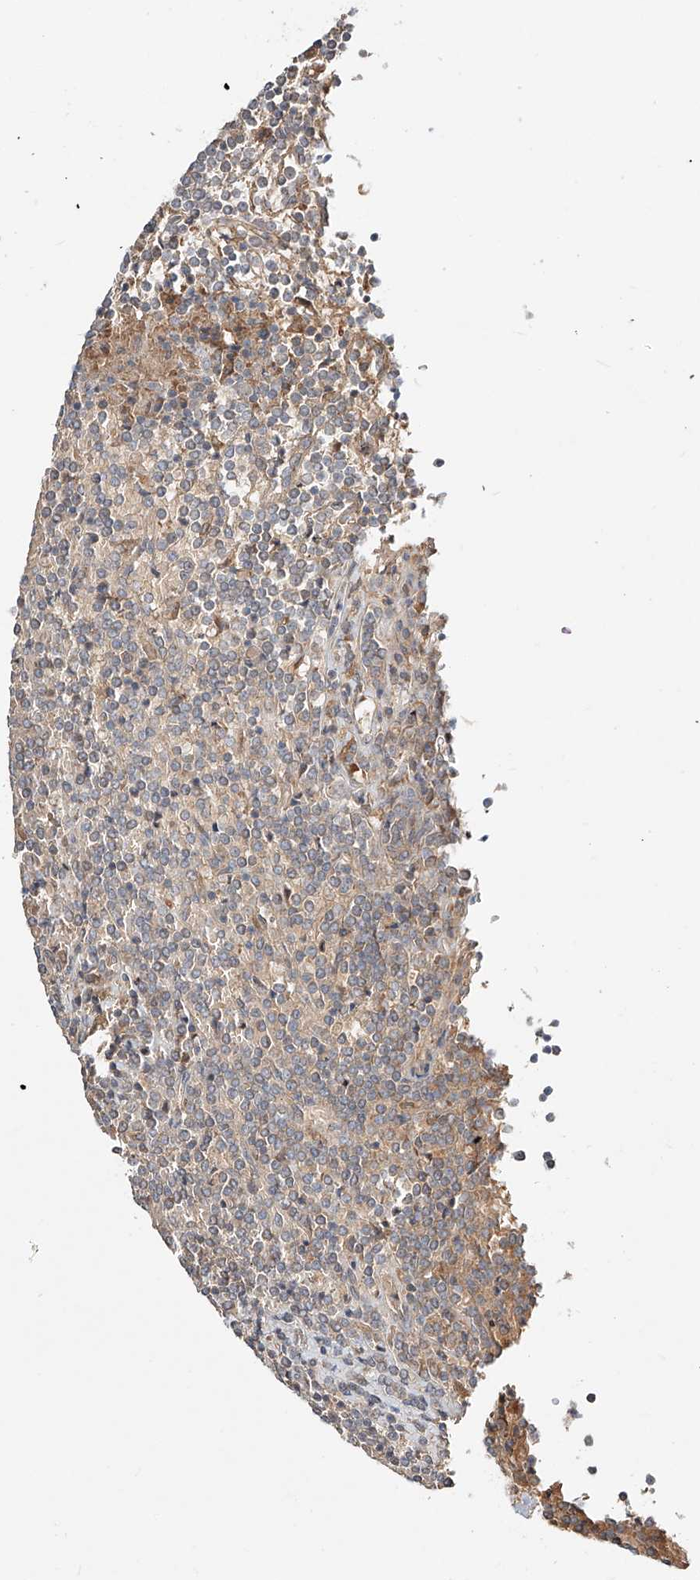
{"staining": {"intensity": "negative", "quantity": "none", "location": "none"}, "tissue": "lymphoma", "cell_type": "Tumor cells", "image_type": "cancer", "snomed": [{"axis": "morphology", "description": "Malignant lymphoma, non-Hodgkin's type, Low grade"}, {"axis": "topography", "description": "Spleen"}], "caption": "Immunohistochemistry of human lymphoma reveals no expression in tumor cells.", "gene": "ERO1A", "patient": {"sex": "female", "age": 19}}